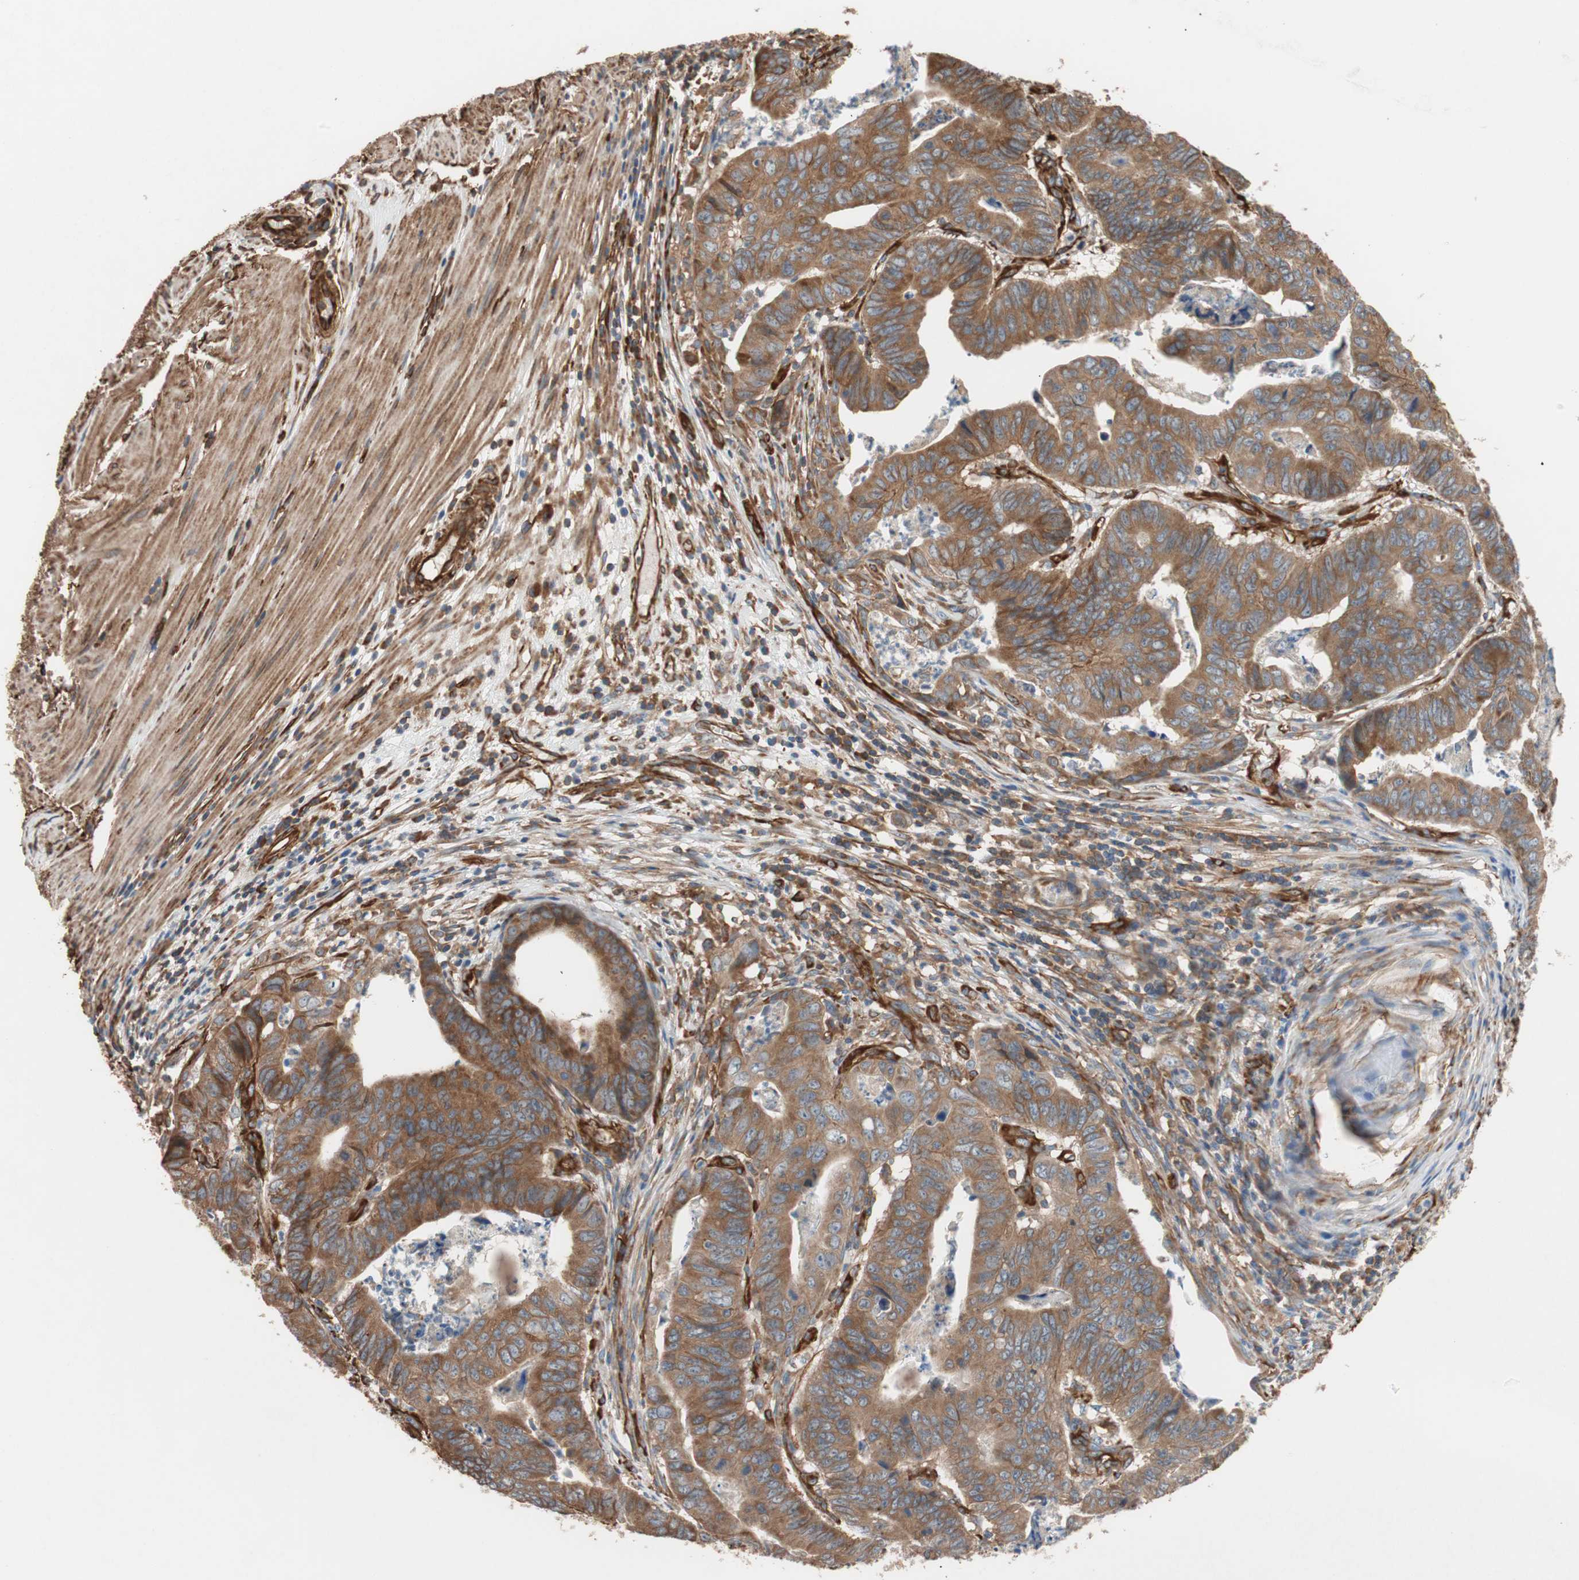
{"staining": {"intensity": "moderate", "quantity": ">75%", "location": "cytoplasmic/membranous"}, "tissue": "stomach cancer", "cell_type": "Tumor cells", "image_type": "cancer", "snomed": [{"axis": "morphology", "description": "Adenocarcinoma, NOS"}, {"axis": "topography", "description": "Stomach, lower"}], "caption": "Immunohistochemistry micrograph of neoplastic tissue: human stomach cancer (adenocarcinoma) stained using immunohistochemistry (IHC) shows medium levels of moderate protein expression localized specifically in the cytoplasmic/membranous of tumor cells, appearing as a cytoplasmic/membranous brown color.", "gene": "GPSM2", "patient": {"sex": "male", "age": 77}}